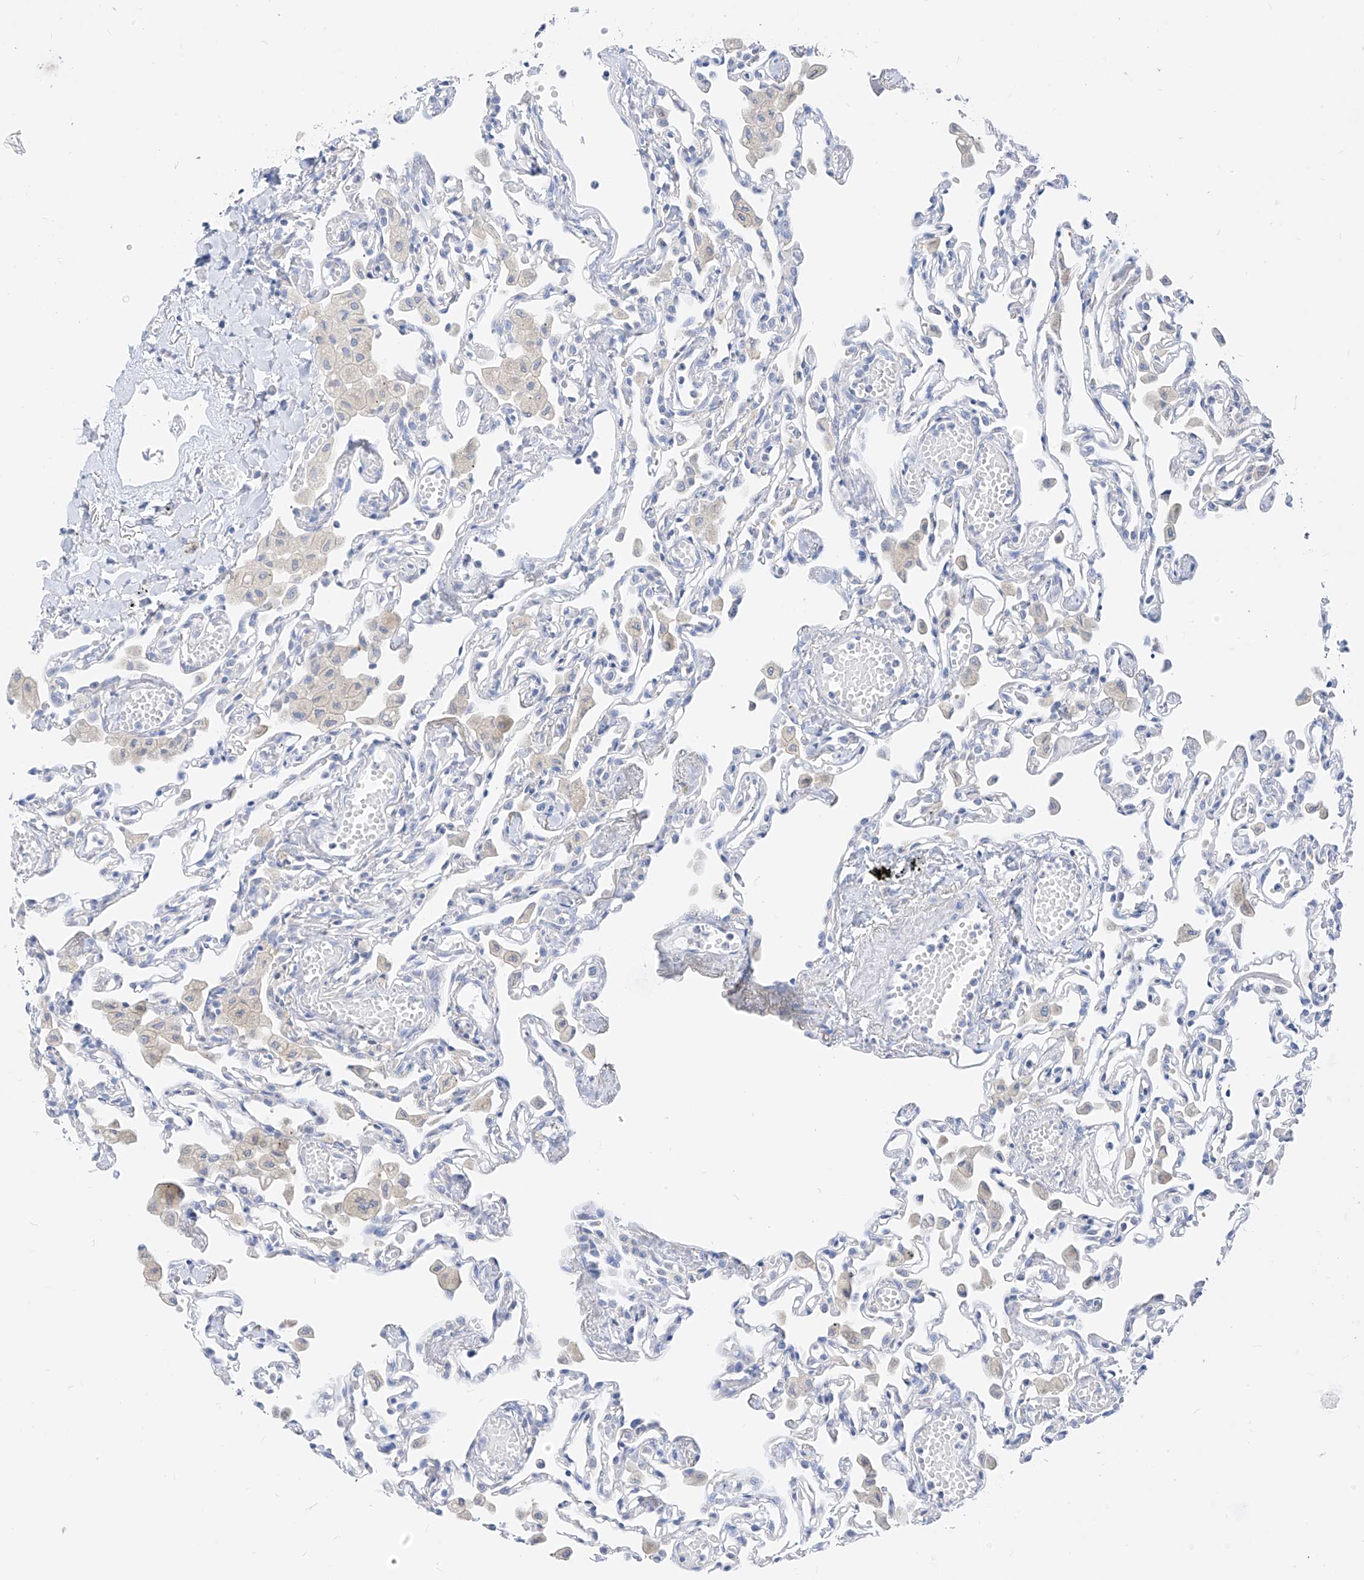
{"staining": {"intensity": "negative", "quantity": "none", "location": "none"}, "tissue": "lung", "cell_type": "Alveolar cells", "image_type": "normal", "snomed": [{"axis": "morphology", "description": "Normal tissue, NOS"}, {"axis": "topography", "description": "Bronchus"}, {"axis": "topography", "description": "Lung"}], "caption": "DAB immunohistochemical staining of benign lung reveals no significant staining in alveolar cells. The staining was performed using DAB to visualize the protein expression in brown, while the nuclei were stained in blue with hematoxylin (Magnification: 20x).", "gene": "ZZEF1", "patient": {"sex": "female", "age": 49}}